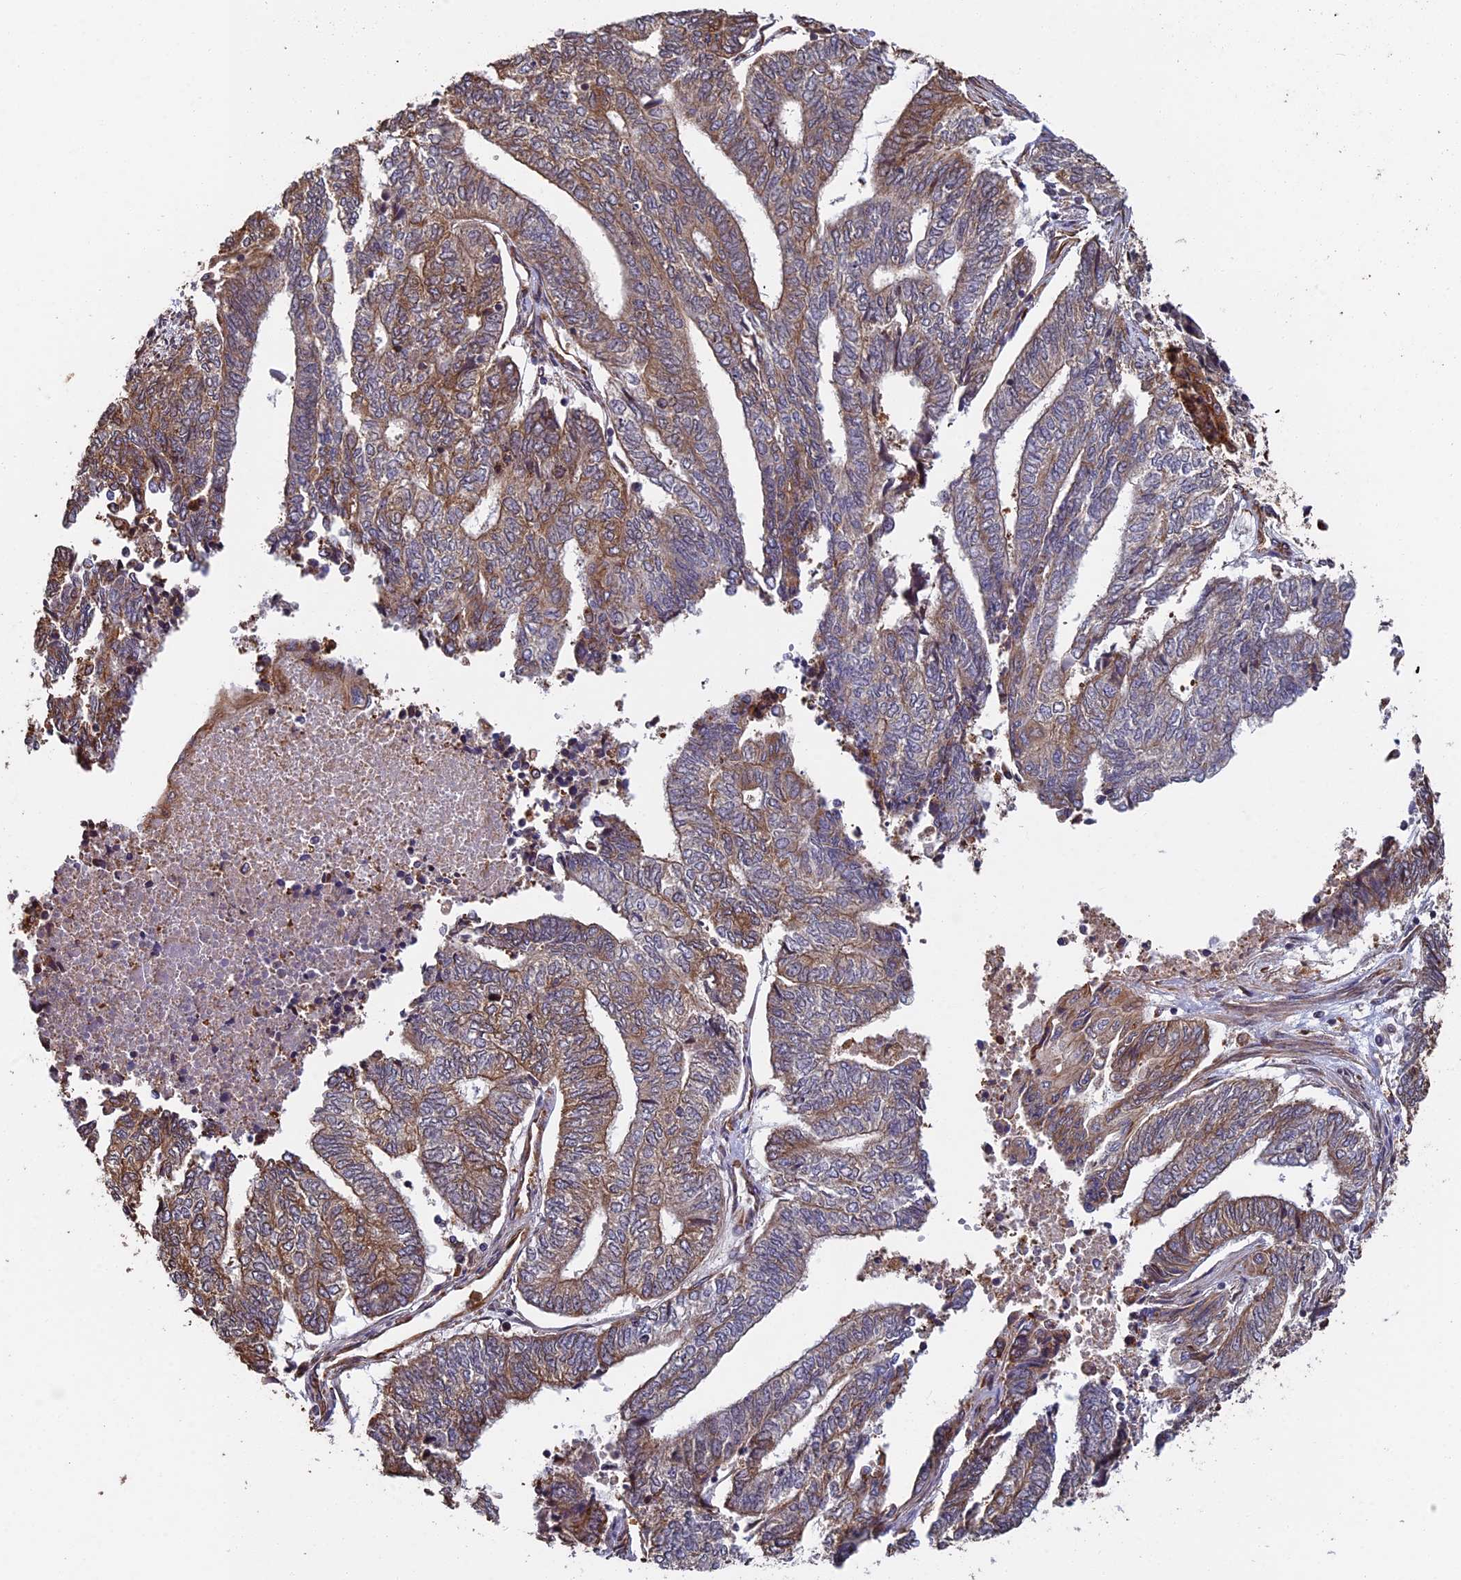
{"staining": {"intensity": "moderate", "quantity": "25%-75%", "location": "cytoplasmic/membranous"}, "tissue": "endometrial cancer", "cell_type": "Tumor cells", "image_type": "cancer", "snomed": [{"axis": "morphology", "description": "Adenocarcinoma, NOS"}, {"axis": "topography", "description": "Uterus"}, {"axis": "topography", "description": "Endometrium"}], "caption": "An image of endometrial cancer (adenocarcinoma) stained for a protein exhibits moderate cytoplasmic/membranous brown staining in tumor cells.", "gene": "CCDC124", "patient": {"sex": "female", "age": 70}}